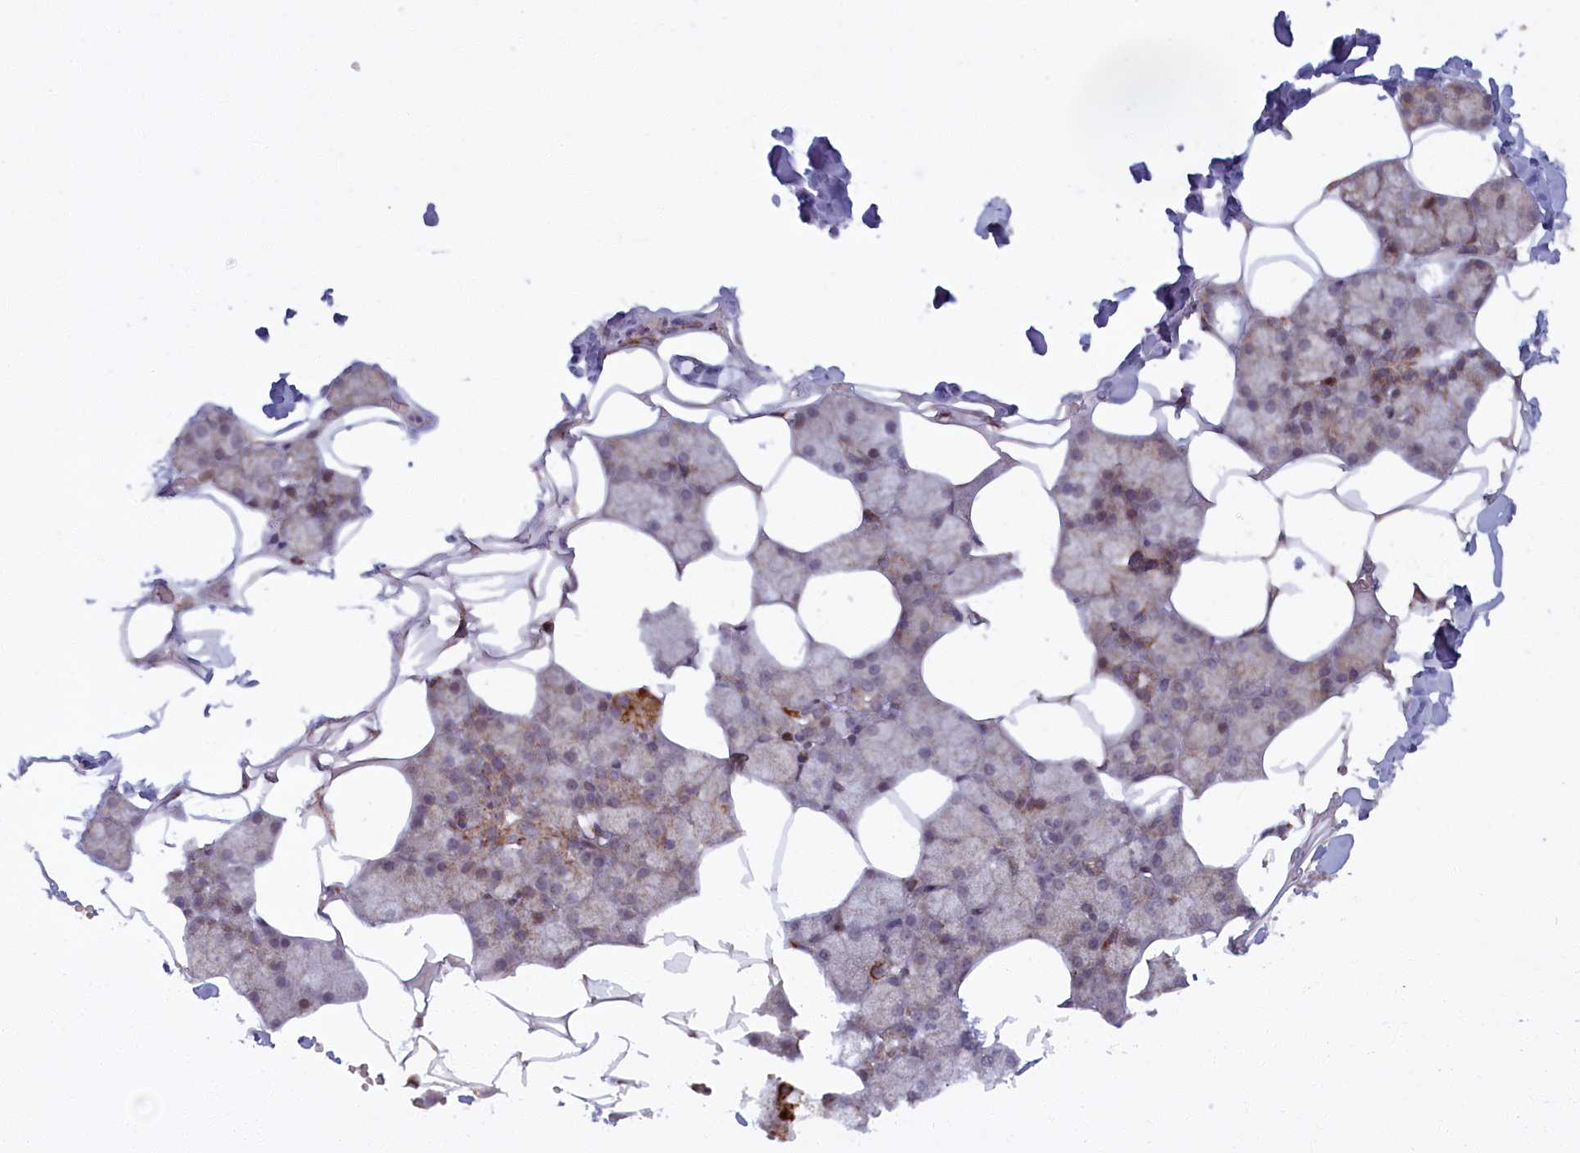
{"staining": {"intensity": "strong", "quantity": "<25%", "location": "cytoplasmic/membranous"}, "tissue": "salivary gland", "cell_type": "Glandular cells", "image_type": "normal", "snomed": [{"axis": "morphology", "description": "Normal tissue, NOS"}, {"axis": "topography", "description": "Salivary gland"}], "caption": "The immunohistochemical stain highlights strong cytoplasmic/membranous staining in glandular cells of normal salivary gland. (DAB IHC with brightfield microscopy, high magnification).", "gene": "PLA2G10", "patient": {"sex": "male", "age": 62}}